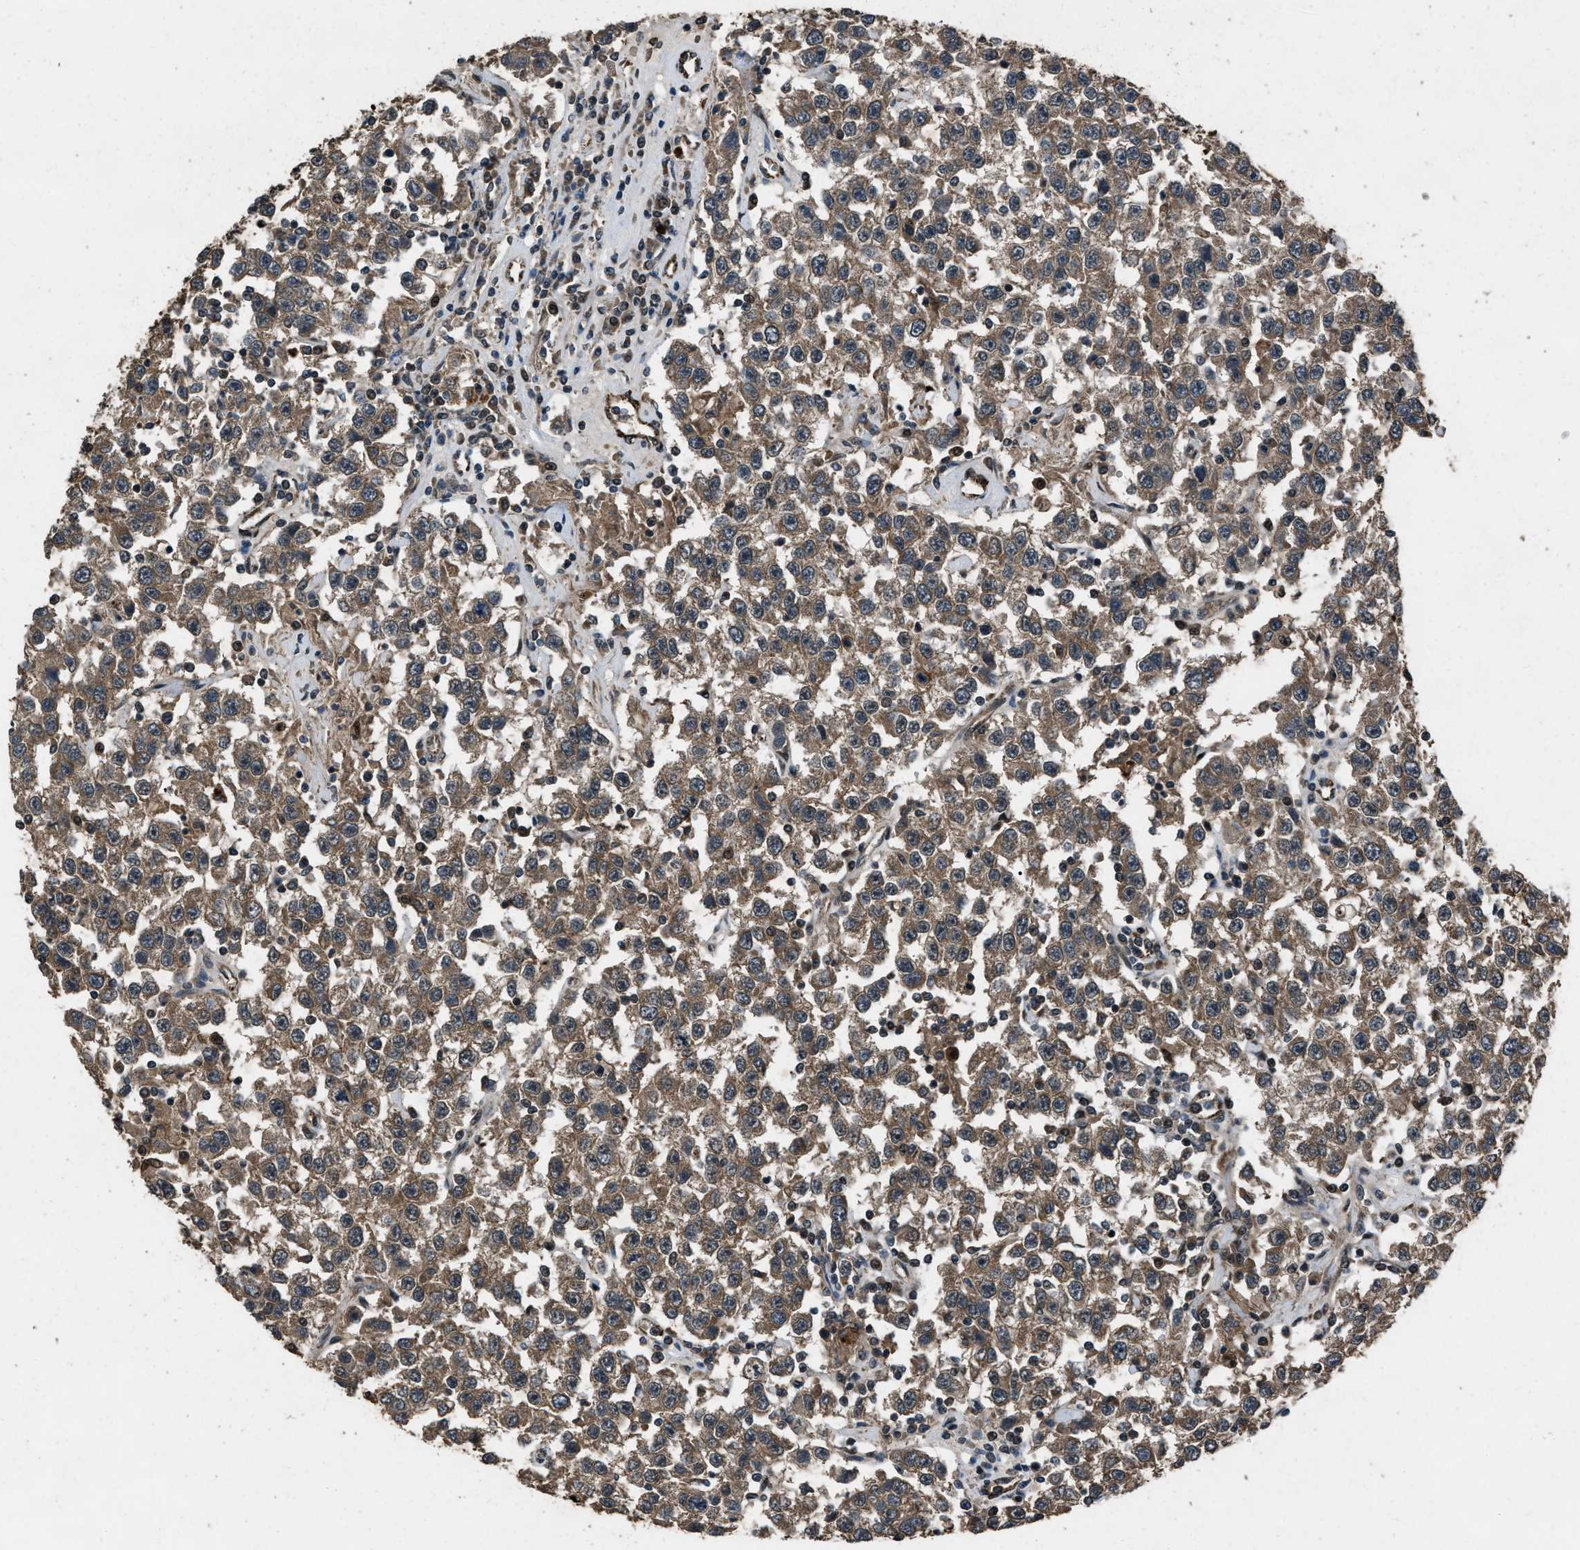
{"staining": {"intensity": "moderate", "quantity": ">75%", "location": "cytoplasmic/membranous"}, "tissue": "testis cancer", "cell_type": "Tumor cells", "image_type": "cancer", "snomed": [{"axis": "morphology", "description": "Seminoma, NOS"}, {"axis": "topography", "description": "Testis"}], "caption": "An image of testis cancer (seminoma) stained for a protein demonstrates moderate cytoplasmic/membranous brown staining in tumor cells.", "gene": "IRAK4", "patient": {"sex": "male", "age": 41}}